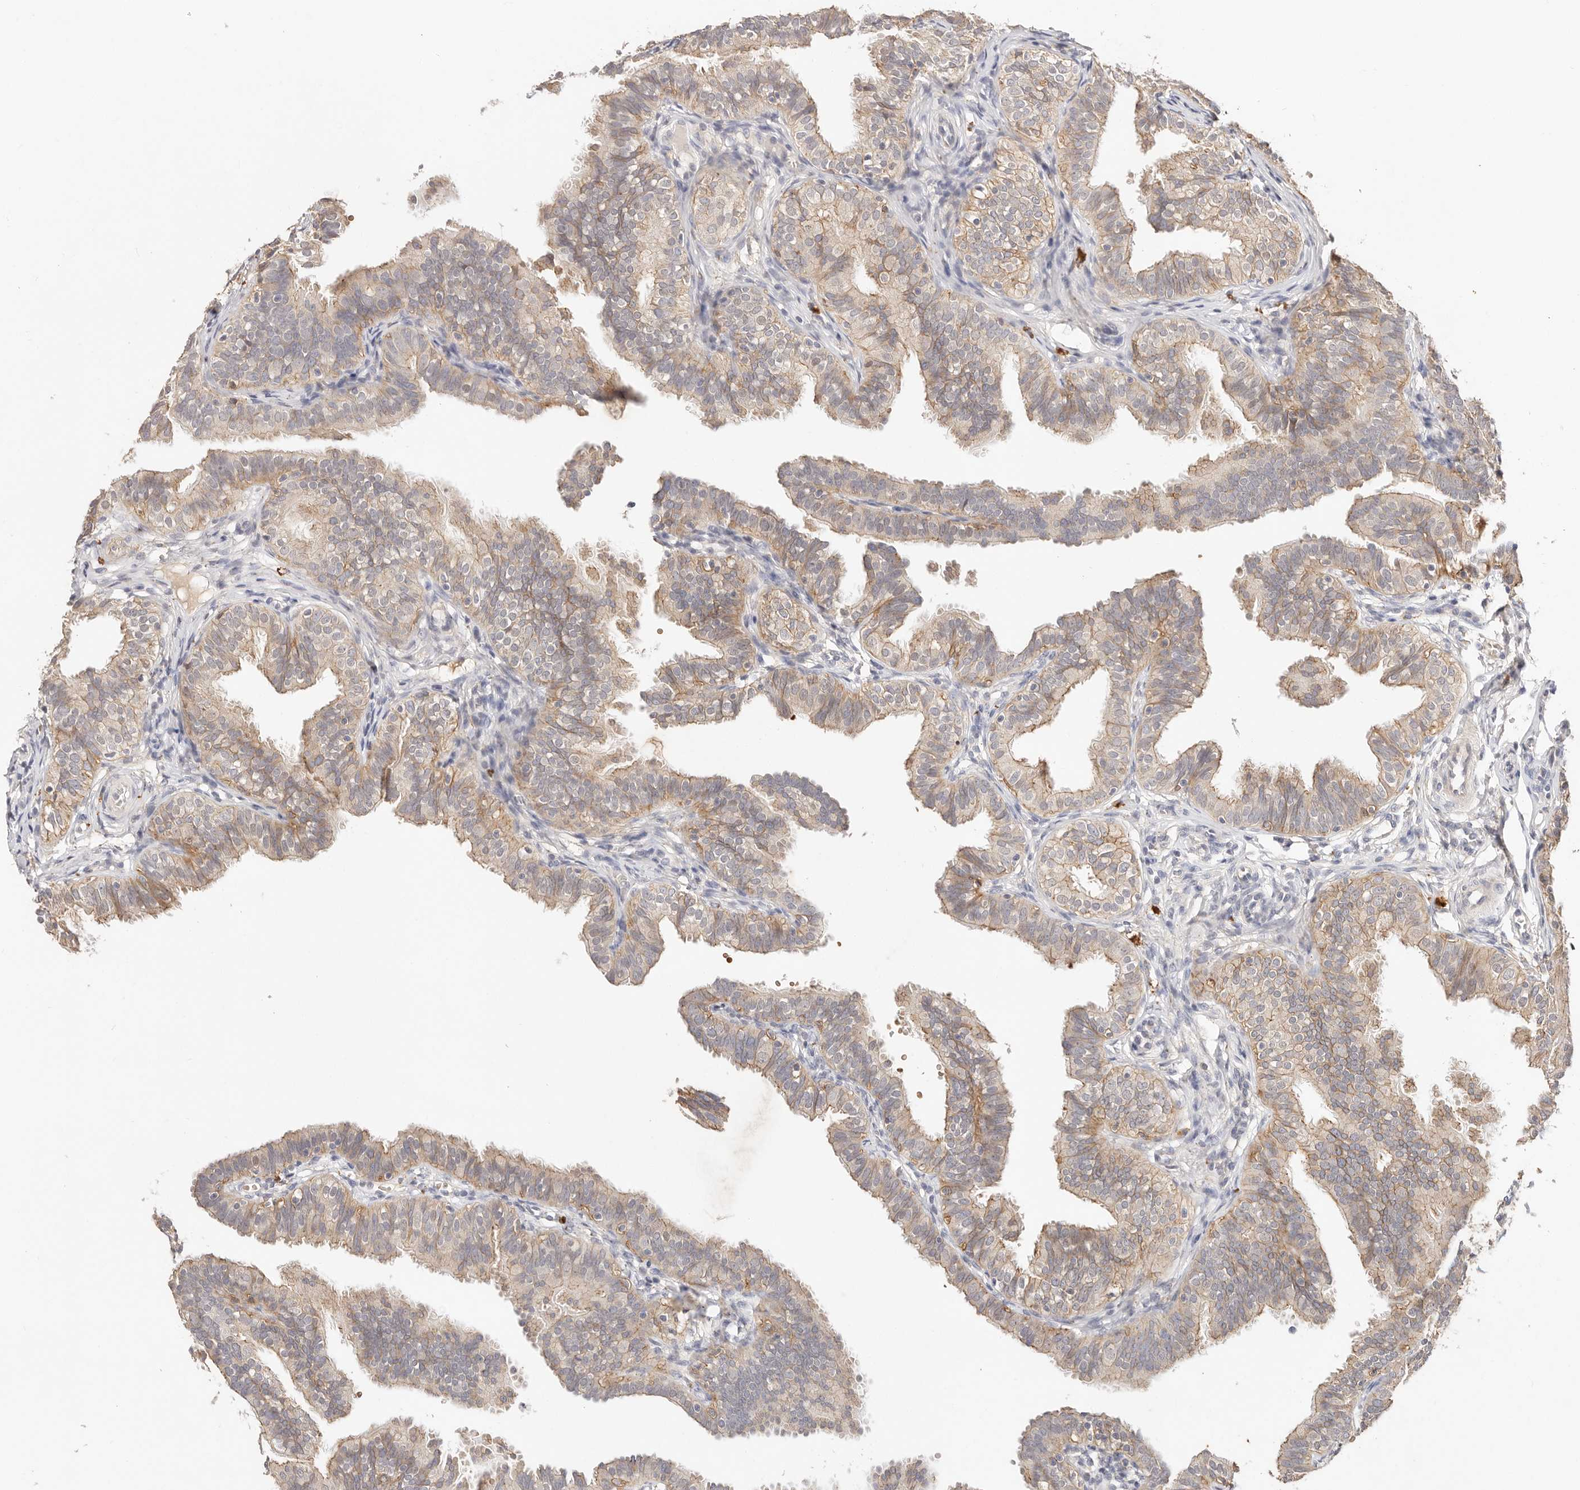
{"staining": {"intensity": "weak", "quantity": "25%-75%", "location": "cytoplasmic/membranous"}, "tissue": "fallopian tube", "cell_type": "Glandular cells", "image_type": "normal", "snomed": [{"axis": "morphology", "description": "Normal tissue, NOS"}, {"axis": "topography", "description": "Fallopian tube"}], "caption": "Fallopian tube stained for a protein shows weak cytoplasmic/membranous positivity in glandular cells. The protein is shown in brown color, while the nuclei are stained blue.", "gene": "CXADR", "patient": {"sex": "female", "age": 35}}